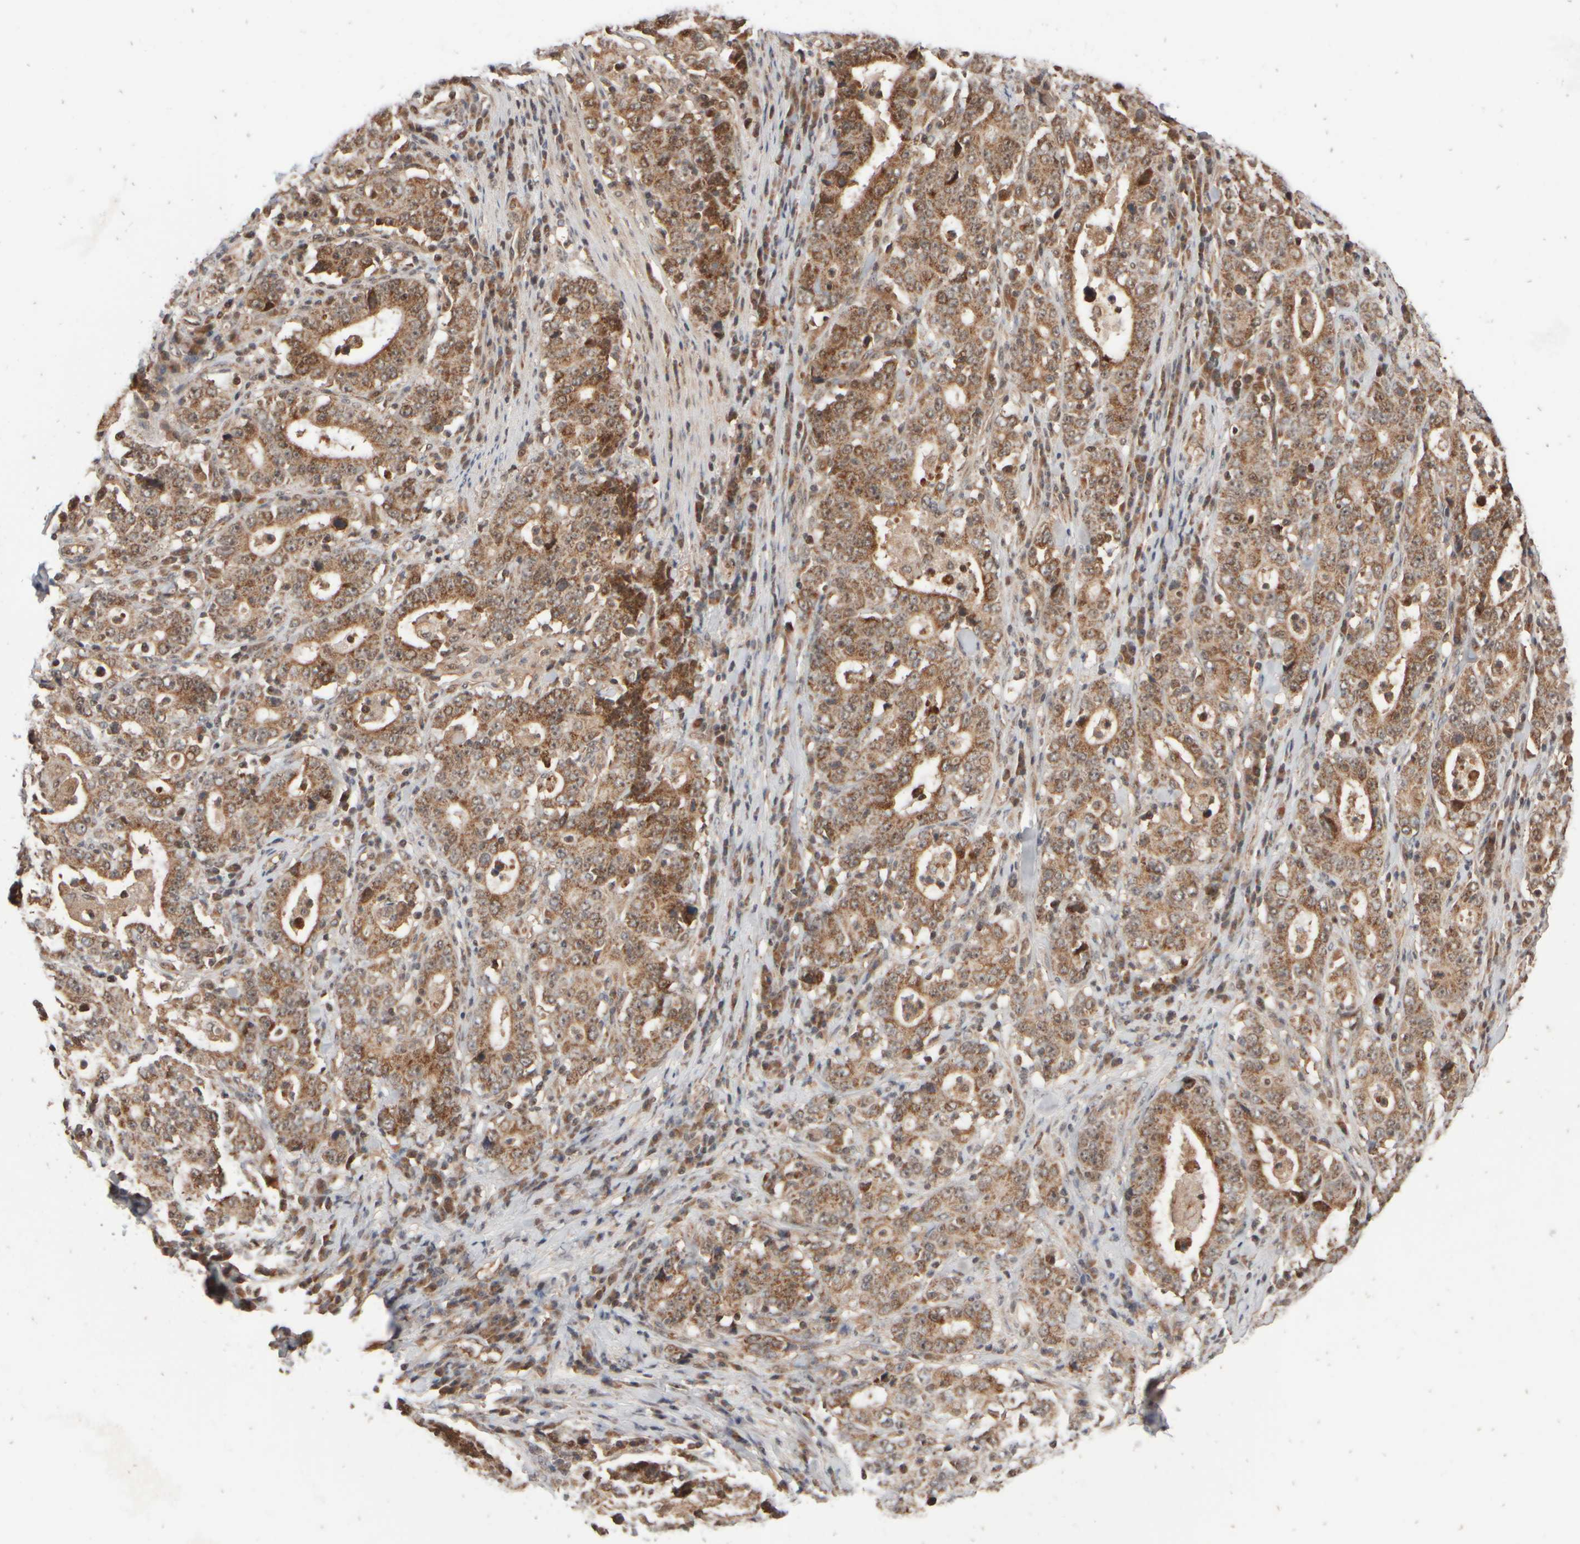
{"staining": {"intensity": "moderate", "quantity": ">75%", "location": "cytoplasmic/membranous"}, "tissue": "stomach cancer", "cell_type": "Tumor cells", "image_type": "cancer", "snomed": [{"axis": "morphology", "description": "Normal tissue, NOS"}, {"axis": "morphology", "description": "Adenocarcinoma, NOS"}, {"axis": "topography", "description": "Stomach, upper"}, {"axis": "topography", "description": "Stomach"}], "caption": "Adenocarcinoma (stomach) tissue displays moderate cytoplasmic/membranous expression in approximately >75% of tumor cells, visualized by immunohistochemistry.", "gene": "ABHD11", "patient": {"sex": "male", "age": 59}}